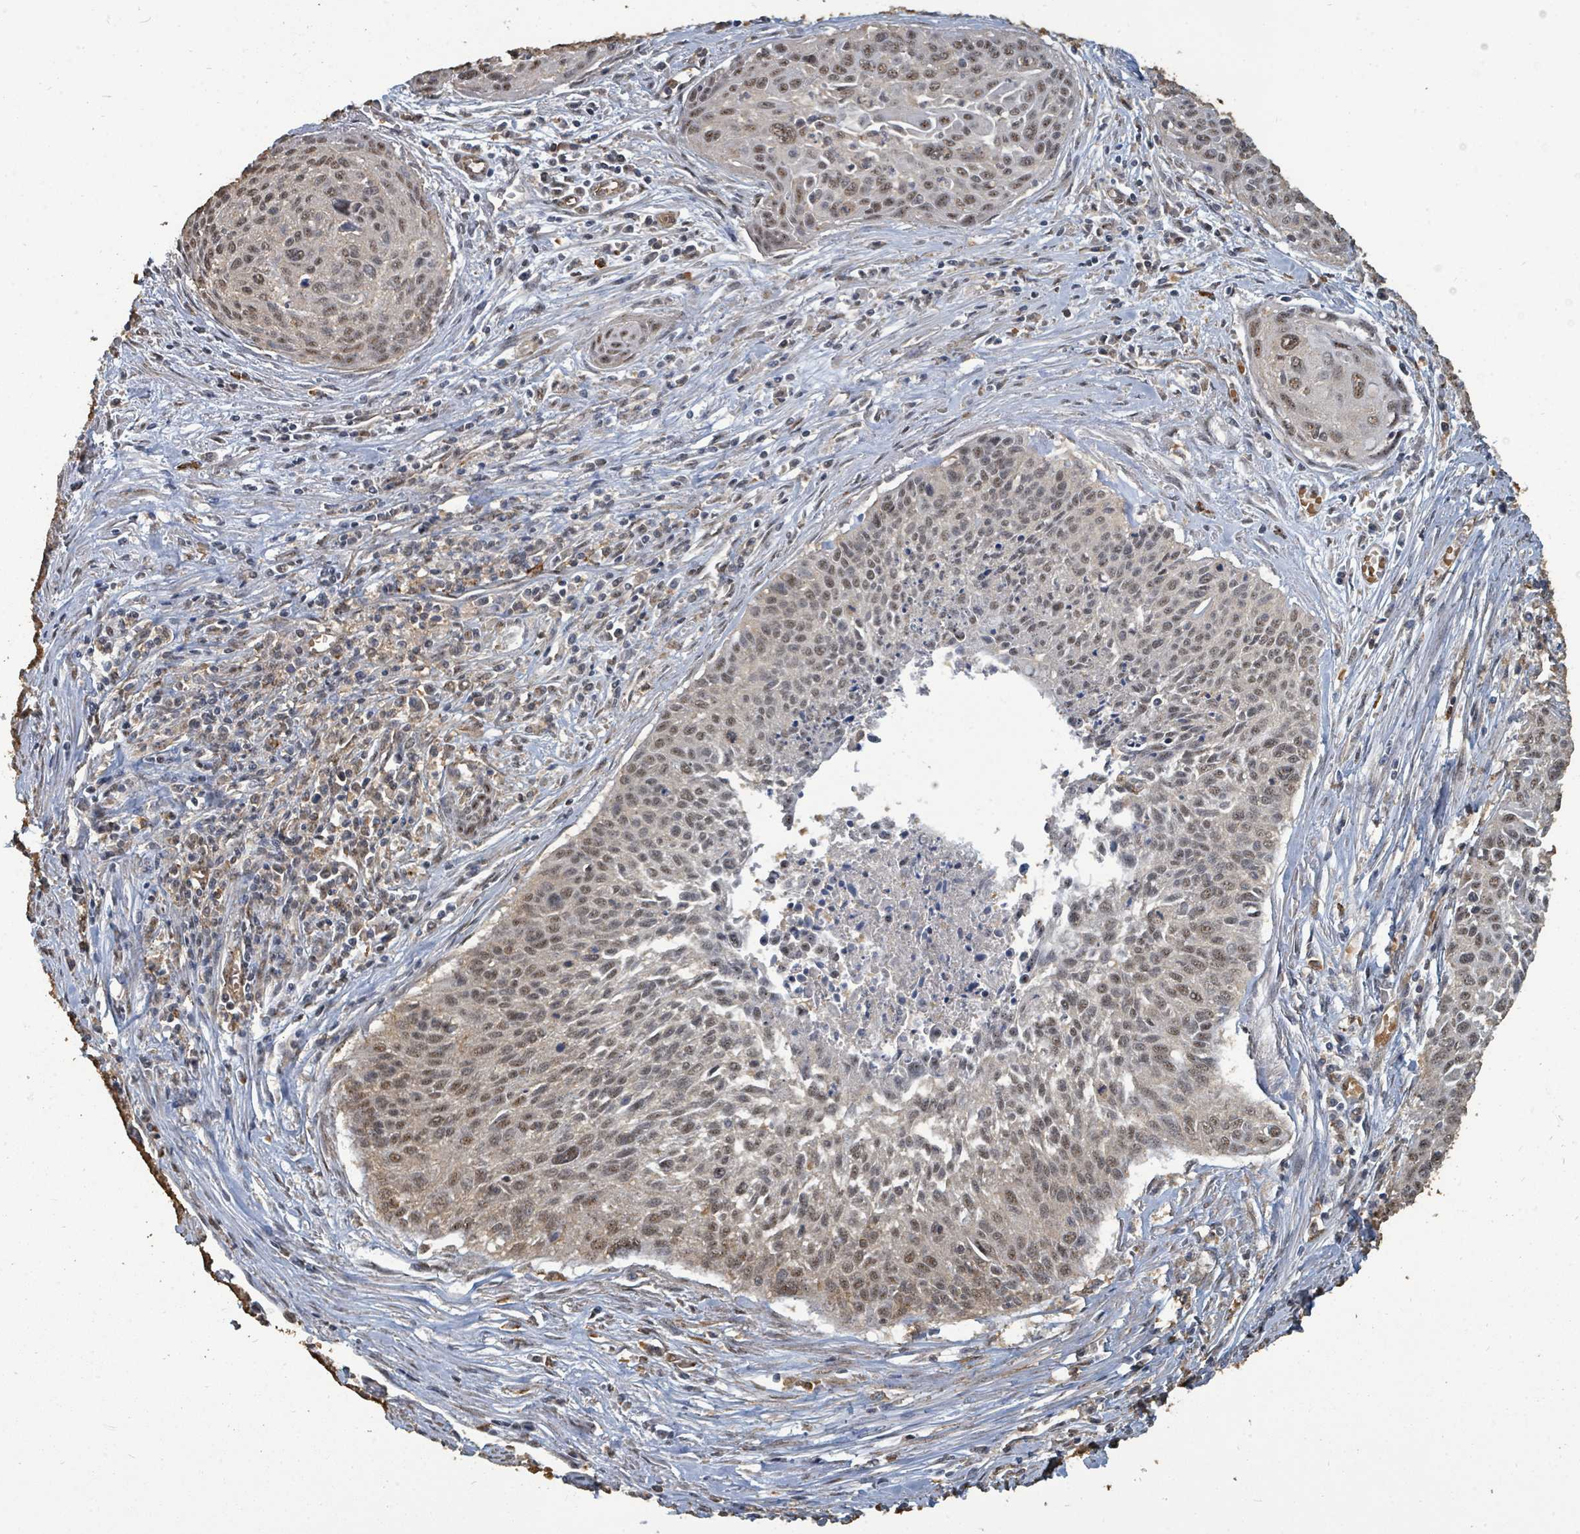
{"staining": {"intensity": "moderate", "quantity": ">75%", "location": "nuclear"}, "tissue": "cervical cancer", "cell_type": "Tumor cells", "image_type": "cancer", "snomed": [{"axis": "morphology", "description": "Squamous cell carcinoma, NOS"}, {"axis": "topography", "description": "Cervix"}], "caption": "Human cervical cancer stained for a protein (brown) demonstrates moderate nuclear positive staining in approximately >75% of tumor cells.", "gene": "C6orf52", "patient": {"sex": "female", "age": 55}}